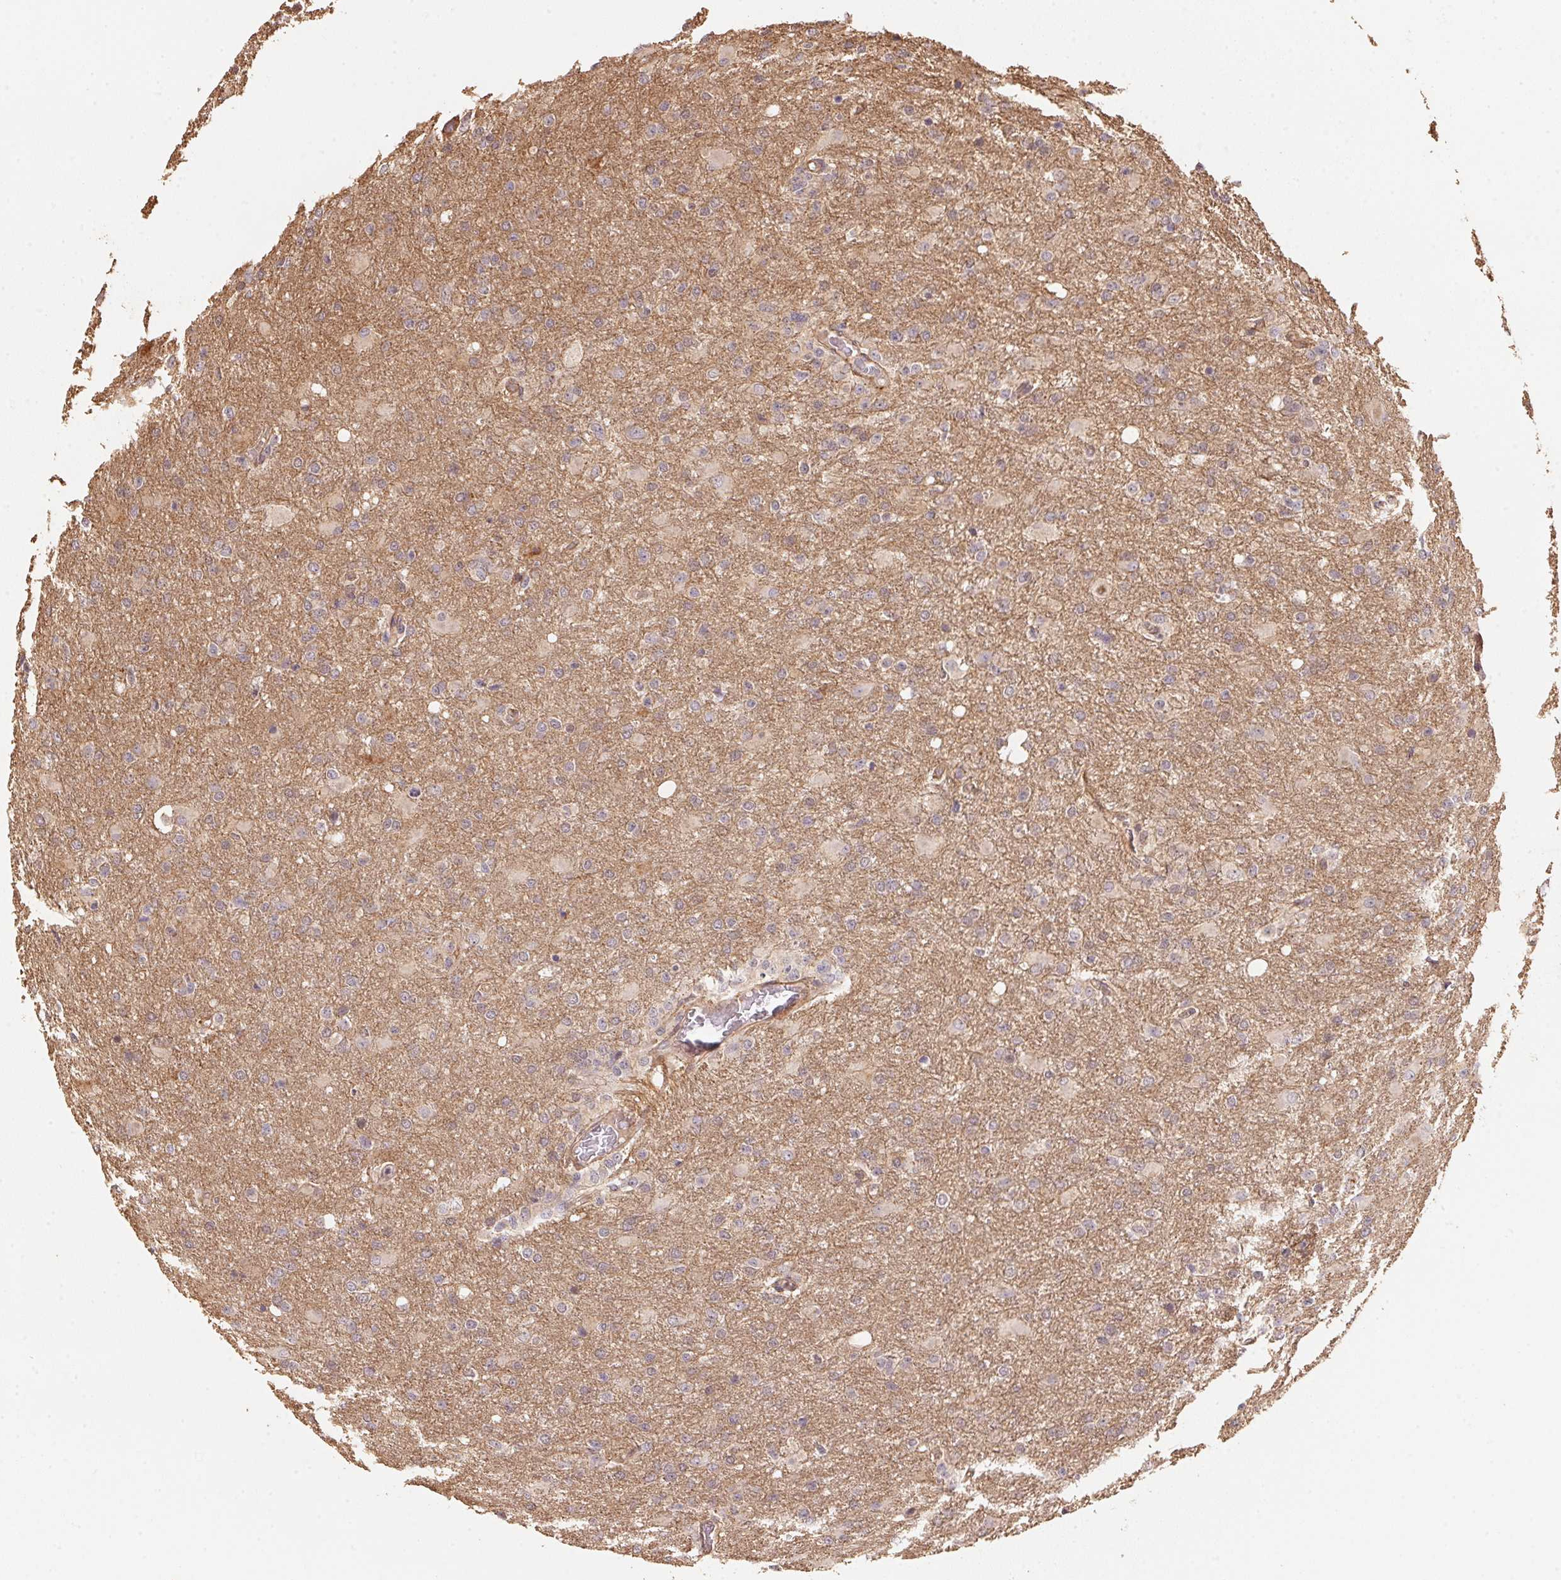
{"staining": {"intensity": "weak", "quantity": "25%-75%", "location": "cytoplasmic/membranous"}, "tissue": "glioma", "cell_type": "Tumor cells", "image_type": "cancer", "snomed": [{"axis": "morphology", "description": "Glioma, malignant, High grade"}, {"axis": "topography", "description": "Brain"}], "caption": "High-magnification brightfield microscopy of glioma stained with DAB (brown) and counterstained with hematoxylin (blue). tumor cells exhibit weak cytoplasmic/membranous positivity is present in approximately25%-75% of cells.", "gene": "TMEM222", "patient": {"sex": "male", "age": 68}}